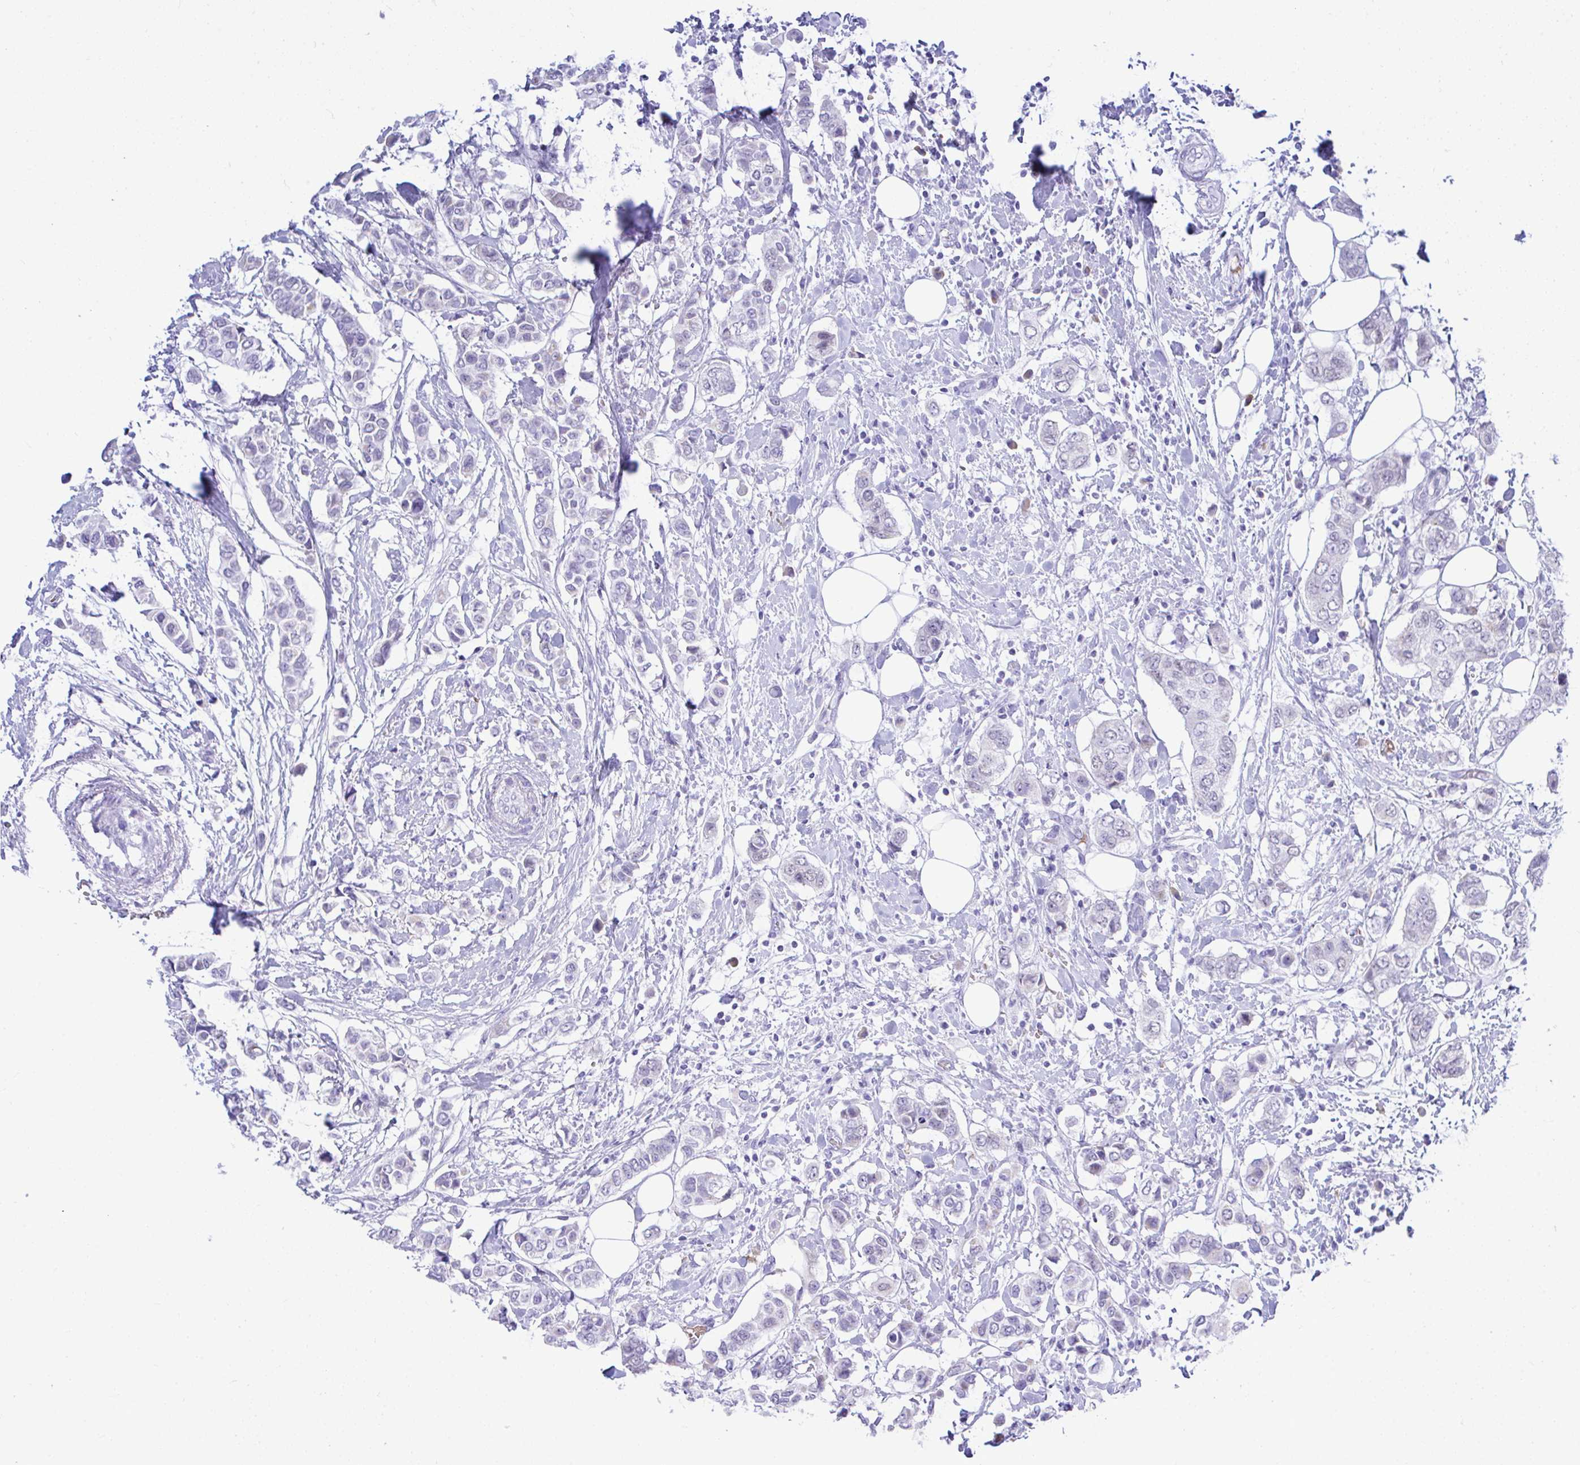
{"staining": {"intensity": "negative", "quantity": "none", "location": "none"}, "tissue": "breast cancer", "cell_type": "Tumor cells", "image_type": "cancer", "snomed": [{"axis": "morphology", "description": "Lobular carcinoma"}, {"axis": "topography", "description": "Breast"}], "caption": "Lobular carcinoma (breast) was stained to show a protein in brown. There is no significant positivity in tumor cells. The staining was performed using DAB to visualize the protein expression in brown, while the nuclei were stained in blue with hematoxylin (Magnification: 20x).", "gene": "SEL1L2", "patient": {"sex": "female", "age": 51}}